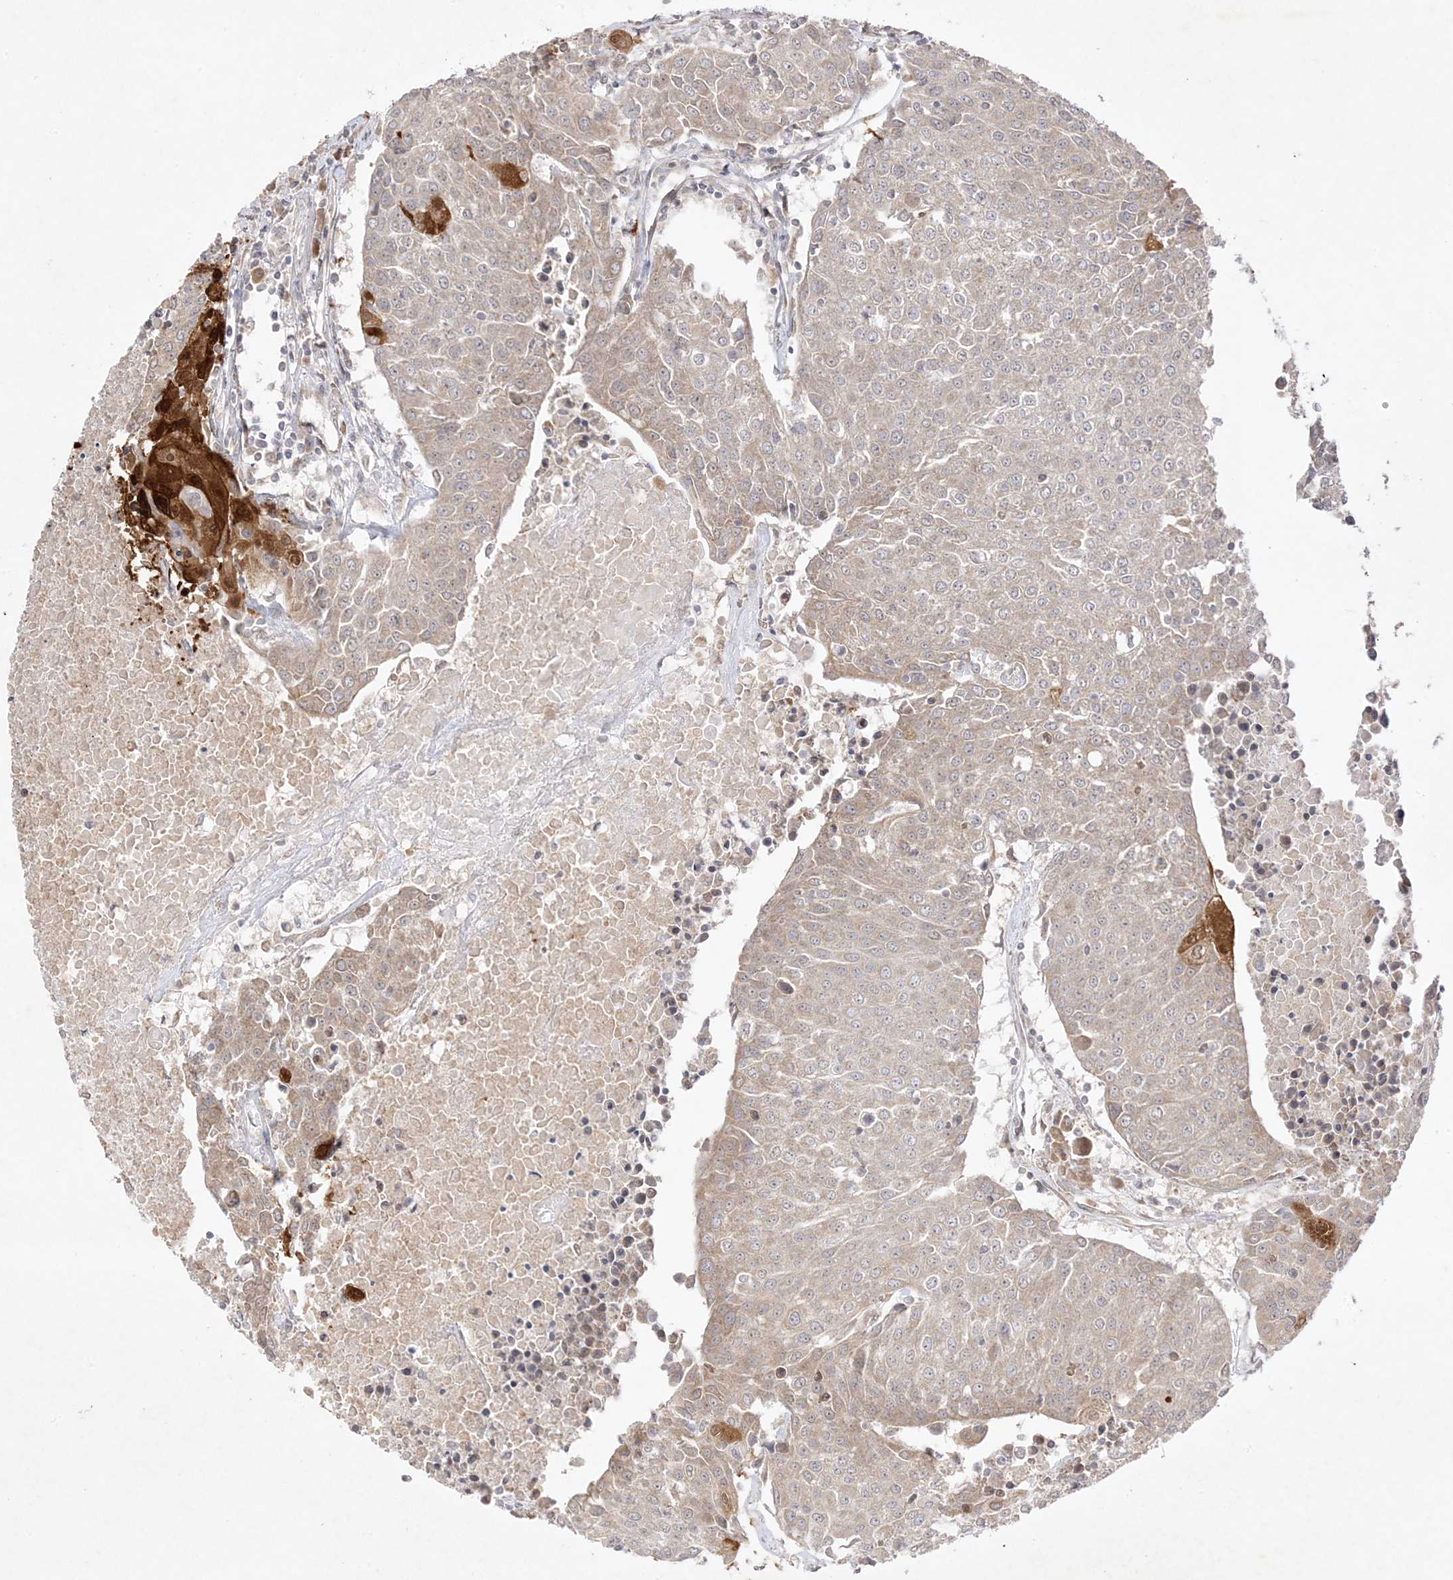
{"staining": {"intensity": "weak", "quantity": ">75%", "location": "cytoplasmic/membranous"}, "tissue": "urothelial cancer", "cell_type": "Tumor cells", "image_type": "cancer", "snomed": [{"axis": "morphology", "description": "Urothelial carcinoma, High grade"}, {"axis": "topography", "description": "Urinary bladder"}], "caption": "A micrograph of high-grade urothelial carcinoma stained for a protein shows weak cytoplasmic/membranous brown staining in tumor cells.", "gene": "C2CD2", "patient": {"sex": "female", "age": 85}}